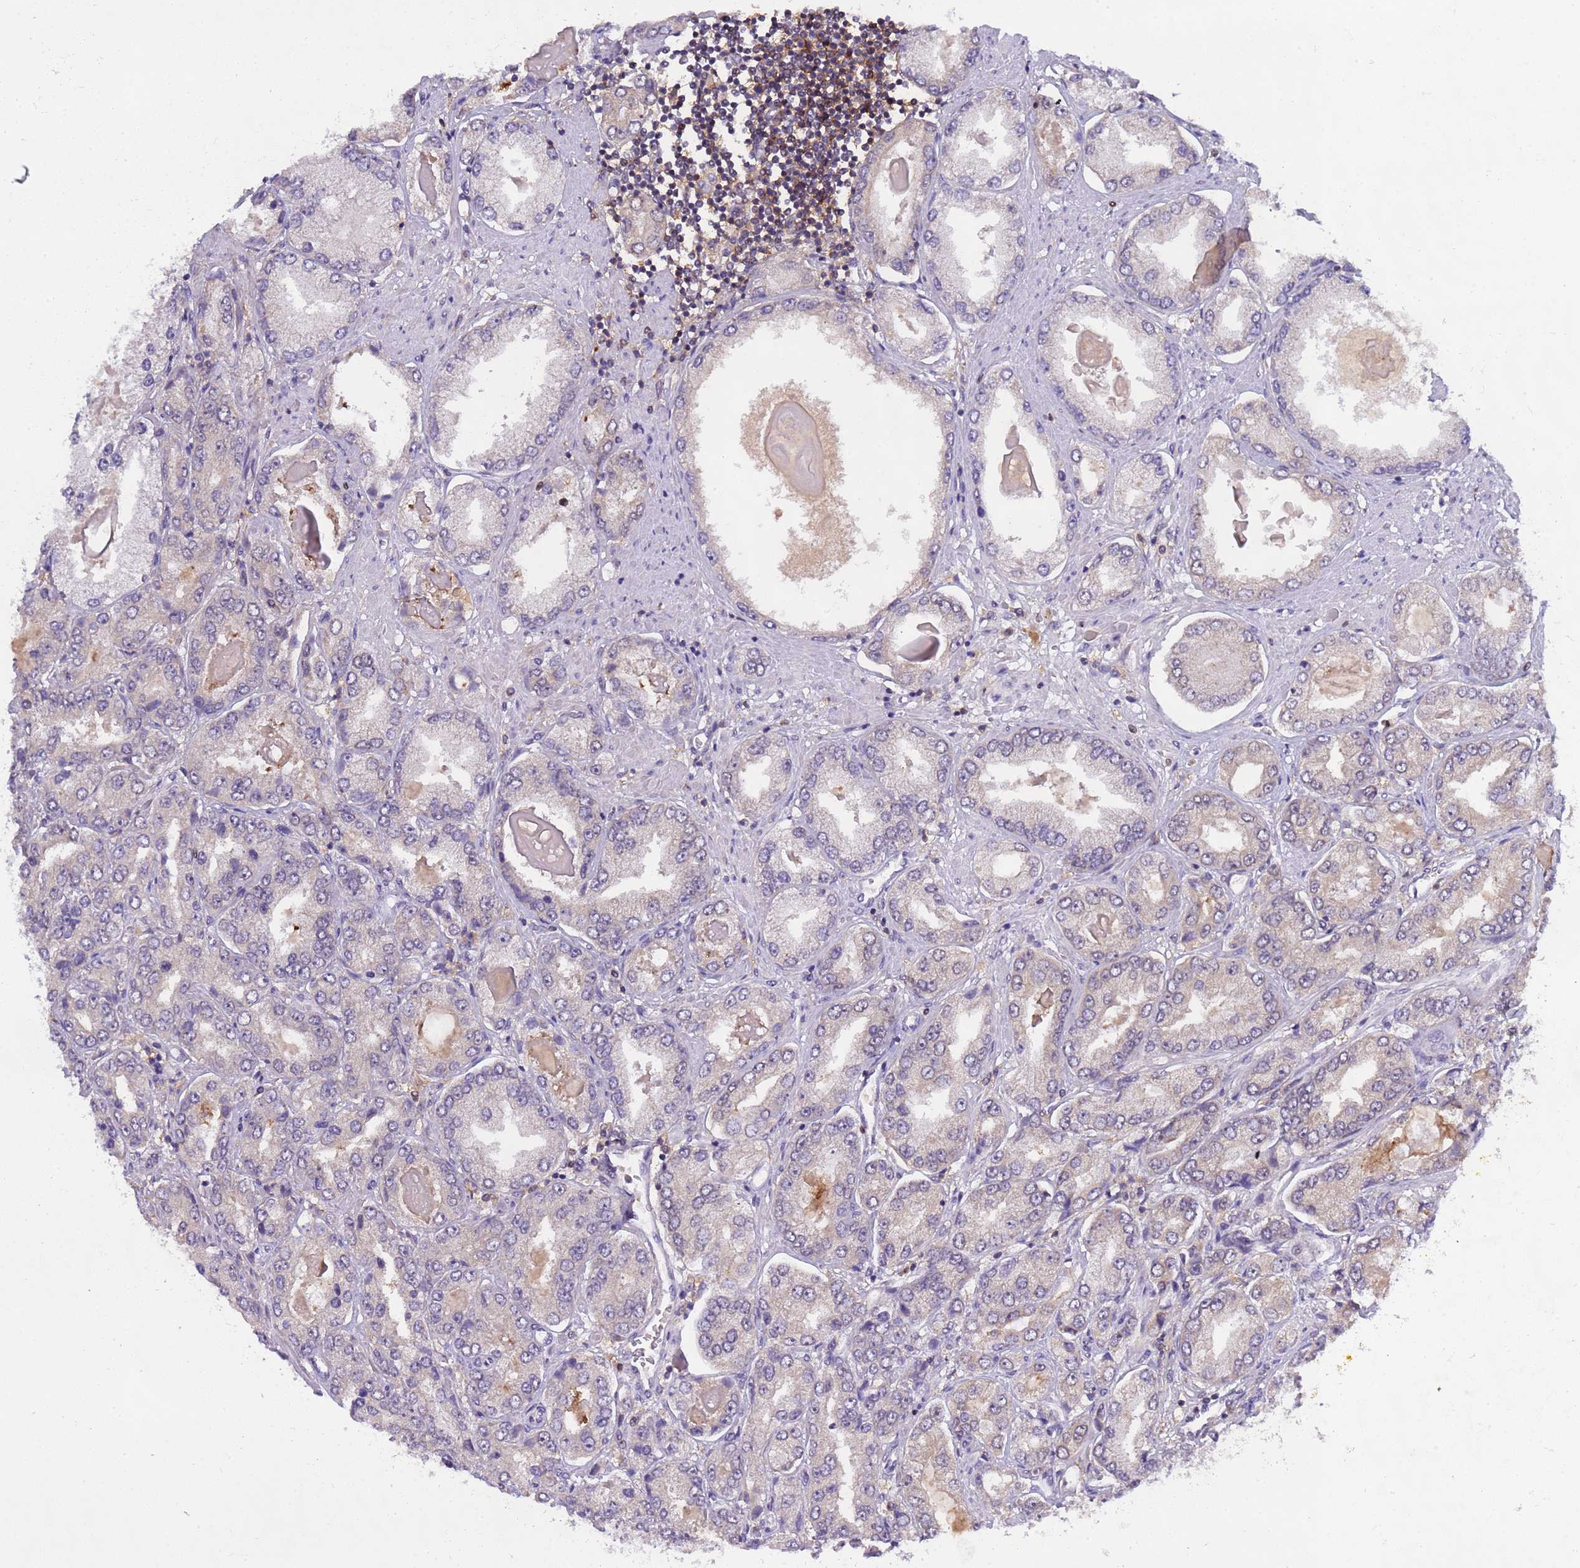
{"staining": {"intensity": "negative", "quantity": "none", "location": "none"}, "tissue": "prostate cancer", "cell_type": "Tumor cells", "image_type": "cancer", "snomed": [{"axis": "morphology", "description": "Adenocarcinoma, High grade"}, {"axis": "topography", "description": "Prostate"}], "caption": "The photomicrograph exhibits no staining of tumor cells in adenocarcinoma (high-grade) (prostate). (DAB (3,3'-diaminobenzidine) IHC visualized using brightfield microscopy, high magnification).", "gene": "CD53", "patient": {"sex": "male", "age": 68}}